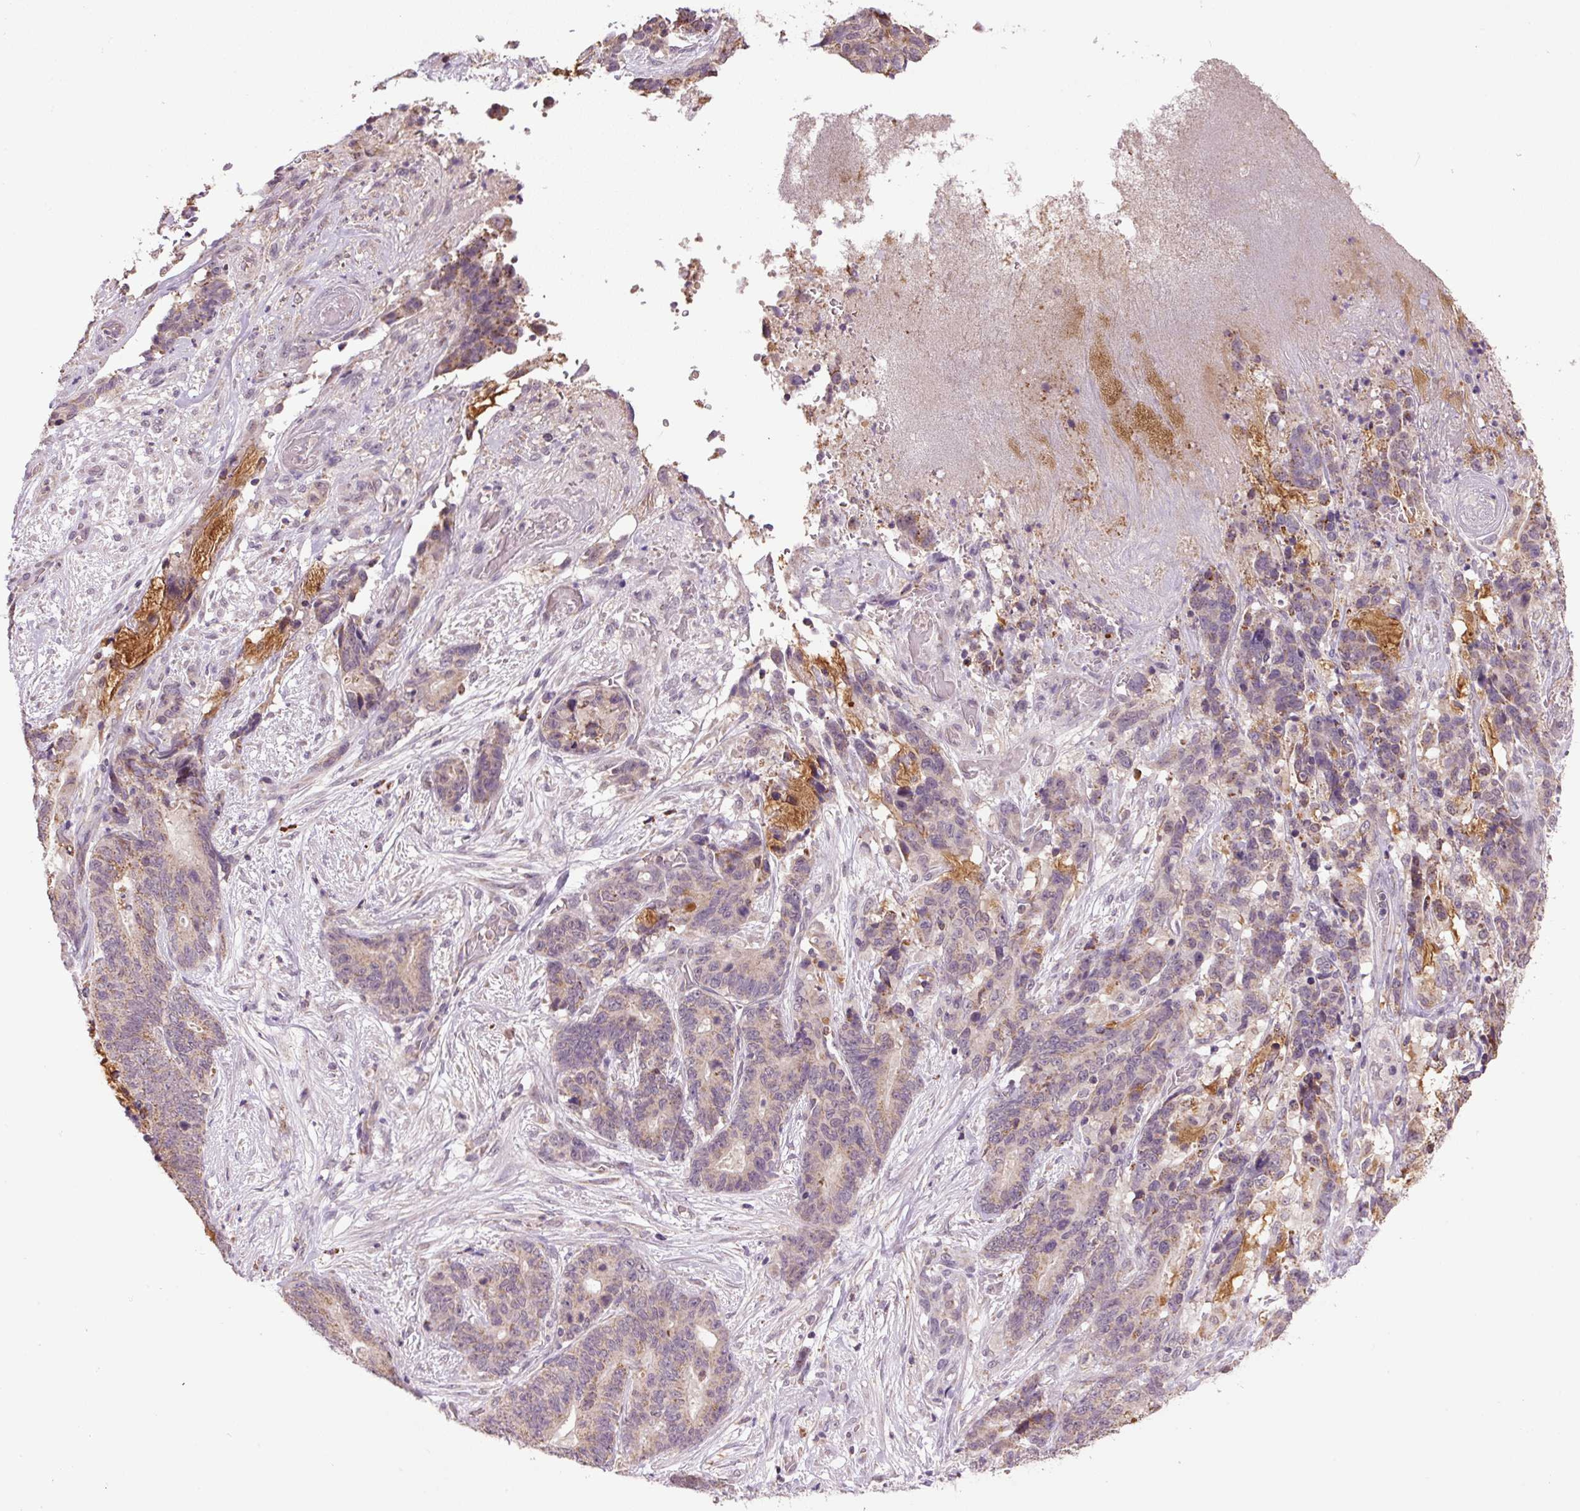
{"staining": {"intensity": "weak", "quantity": ">75%", "location": "cytoplasmic/membranous"}, "tissue": "stomach cancer", "cell_type": "Tumor cells", "image_type": "cancer", "snomed": [{"axis": "morphology", "description": "Normal tissue, NOS"}, {"axis": "morphology", "description": "Adenocarcinoma, NOS"}, {"axis": "topography", "description": "Stomach"}], "caption": "DAB immunohistochemical staining of stomach cancer demonstrates weak cytoplasmic/membranous protein expression in about >75% of tumor cells.", "gene": "SGF29", "patient": {"sex": "female", "age": 64}}